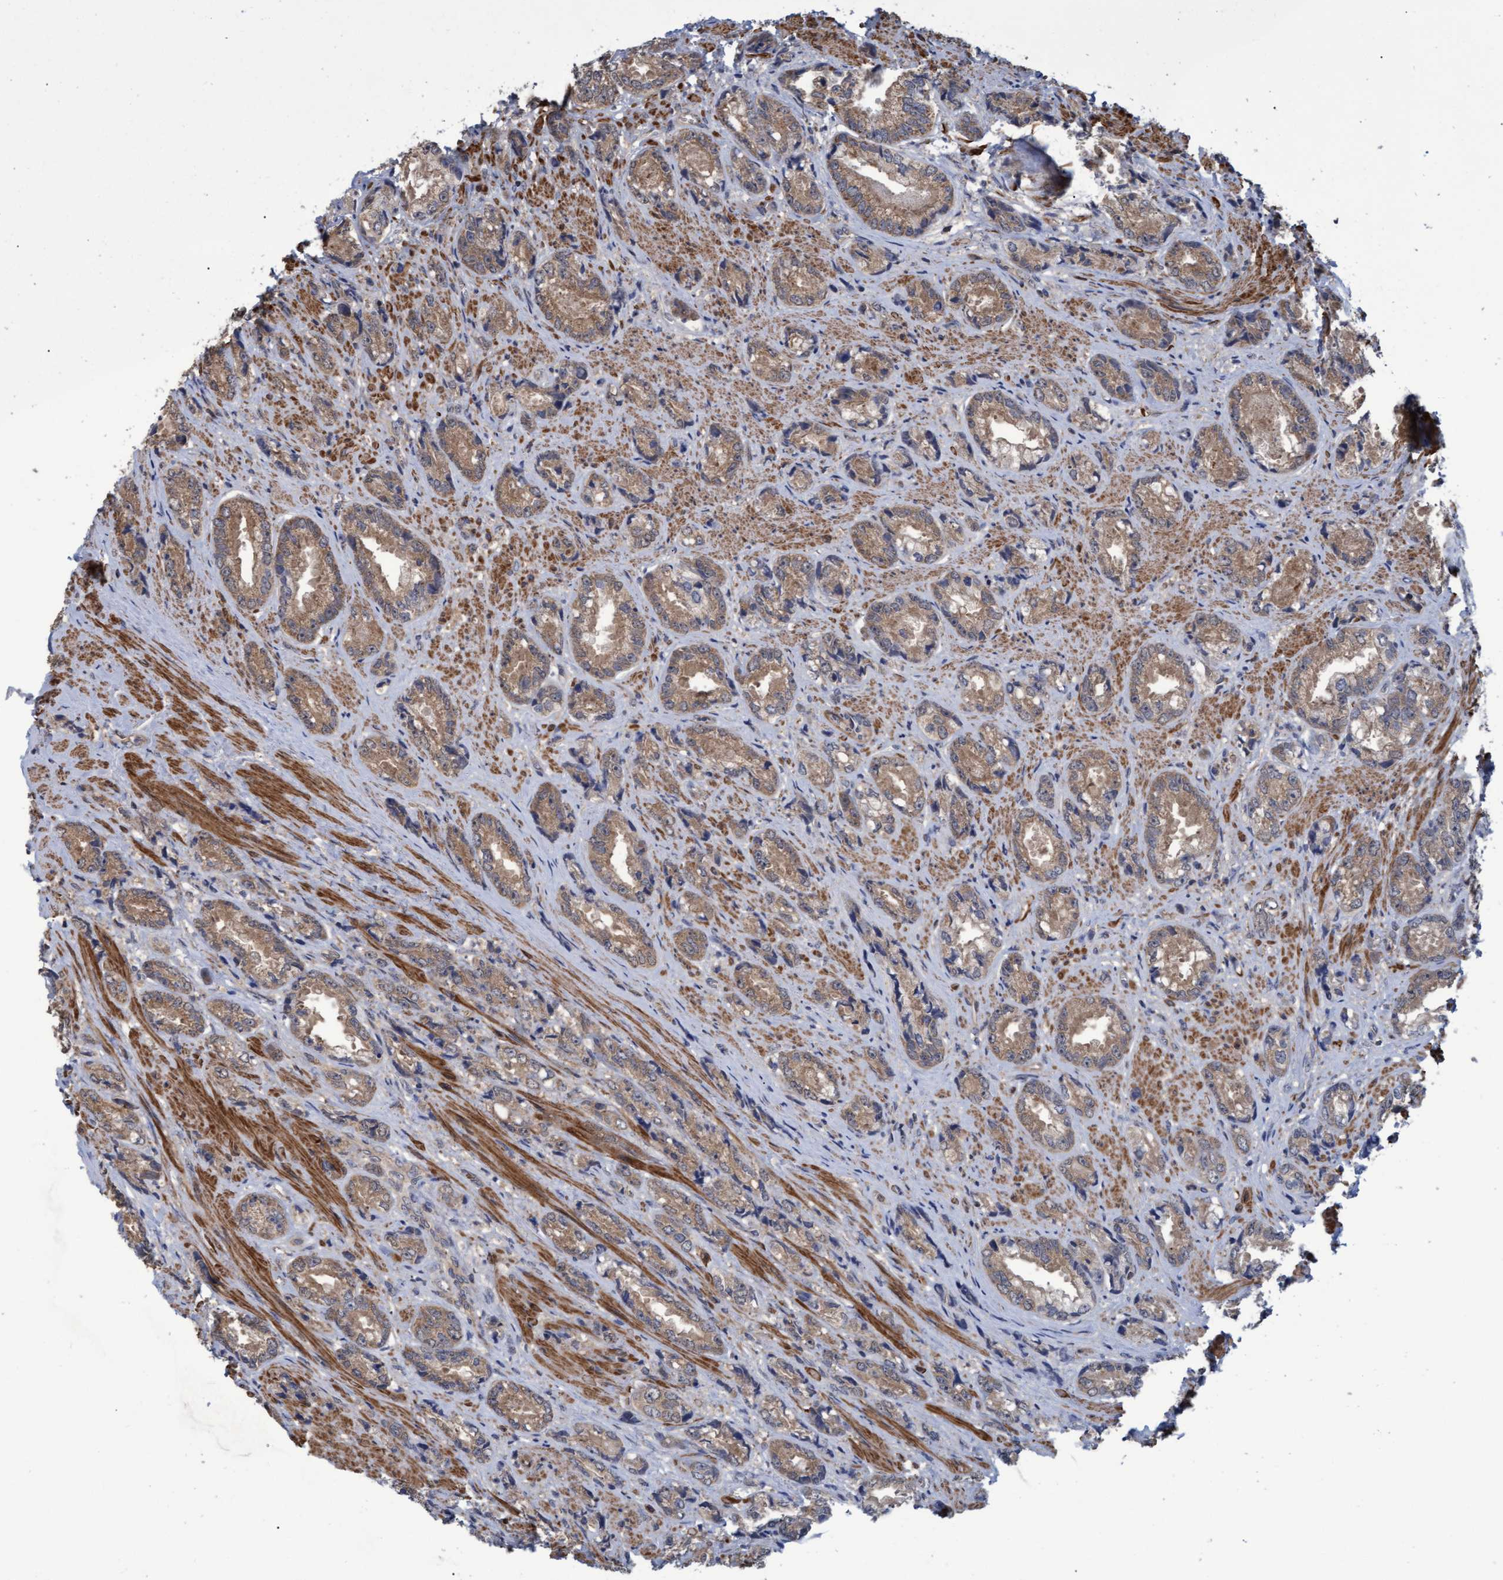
{"staining": {"intensity": "weak", "quantity": ">75%", "location": "cytoplasmic/membranous"}, "tissue": "prostate cancer", "cell_type": "Tumor cells", "image_type": "cancer", "snomed": [{"axis": "morphology", "description": "Adenocarcinoma, High grade"}, {"axis": "topography", "description": "Prostate"}], "caption": "A brown stain shows weak cytoplasmic/membranous expression of a protein in human prostate high-grade adenocarcinoma tumor cells. (Stains: DAB (3,3'-diaminobenzidine) in brown, nuclei in blue, Microscopy: brightfield microscopy at high magnification).", "gene": "NAA15", "patient": {"sex": "male", "age": 61}}